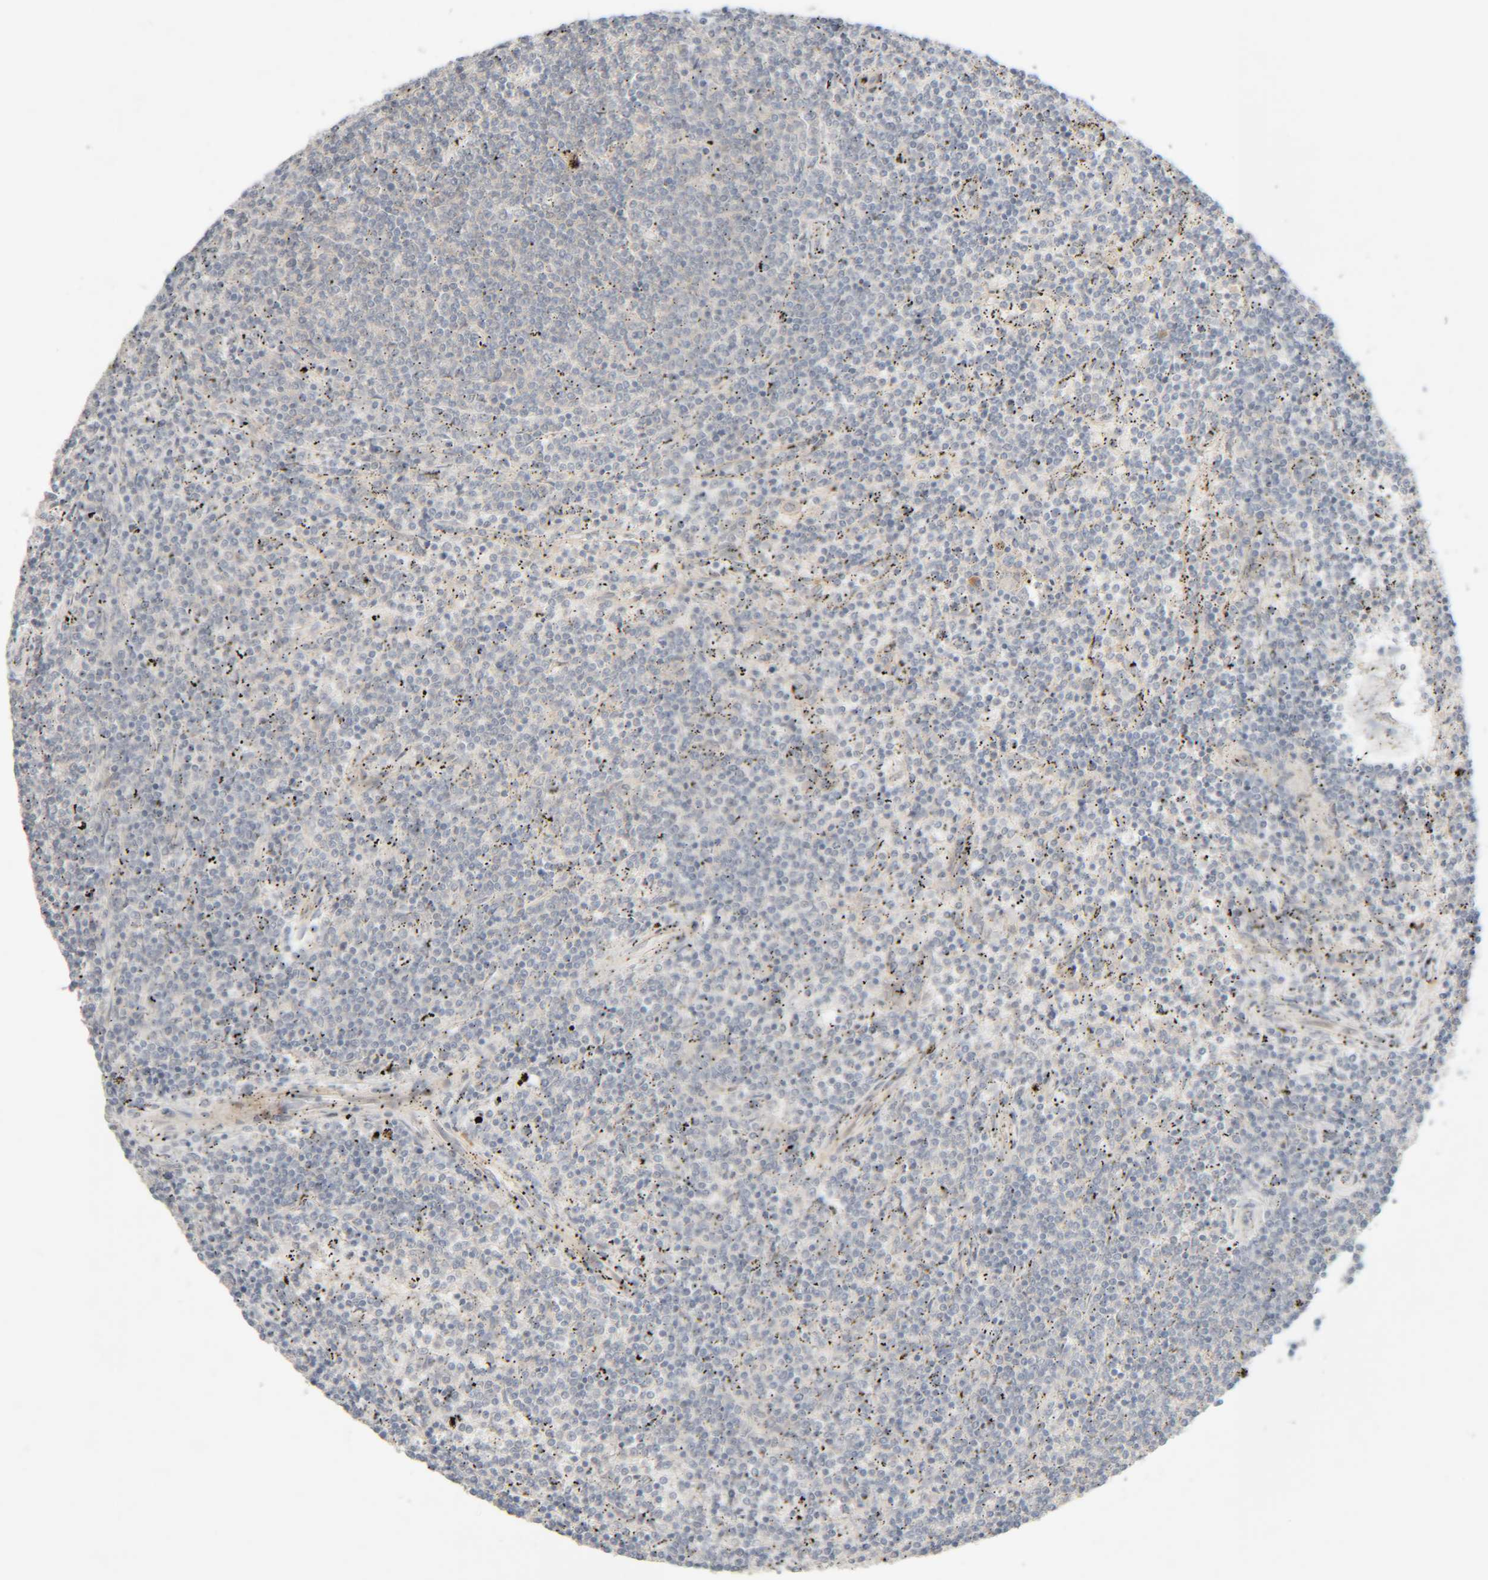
{"staining": {"intensity": "negative", "quantity": "none", "location": "none"}, "tissue": "lymphoma", "cell_type": "Tumor cells", "image_type": "cancer", "snomed": [{"axis": "morphology", "description": "Malignant lymphoma, non-Hodgkin's type, Low grade"}, {"axis": "topography", "description": "Spleen"}], "caption": "IHC of human lymphoma shows no staining in tumor cells. (Immunohistochemistry (ihc), brightfield microscopy, high magnification).", "gene": "CHKA", "patient": {"sex": "female", "age": 50}}